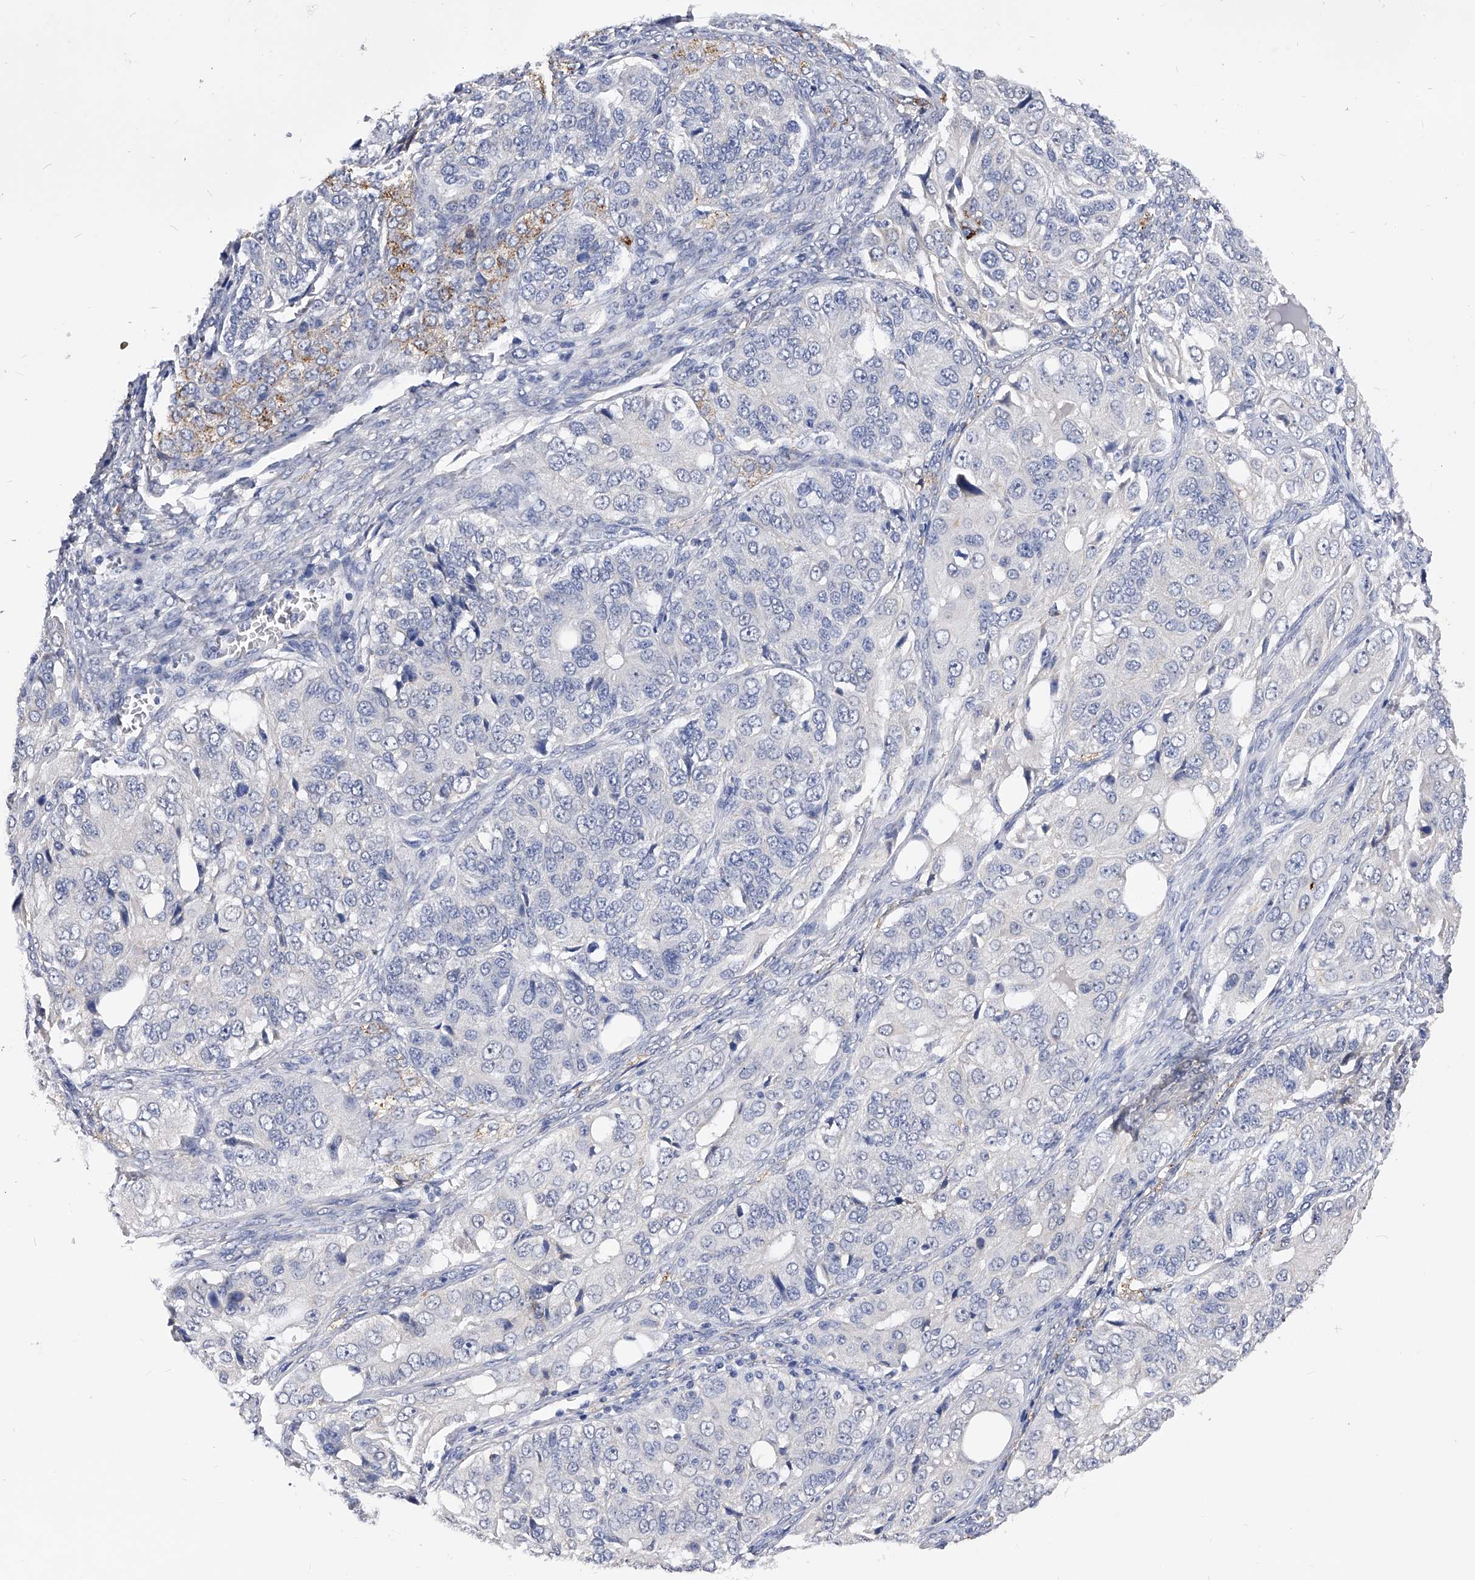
{"staining": {"intensity": "negative", "quantity": "none", "location": "none"}, "tissue": "ovarian cancer", "cell_type": "Tumor cells", "image_type": "cancer", "snomed": [{"axis": "morphology", "description": "Carcinoma, endometroid"}, {"axis": "topography", "description": "Ovary"}], "caption": "Immunohistochemistry photomicrograph of endometroid carcinoma (ovarian) stained for a protein (brown), which reveals no staining in tumor cells.", "gene": "ZNF529", "patient": {"sex": "female", "age": 51}}